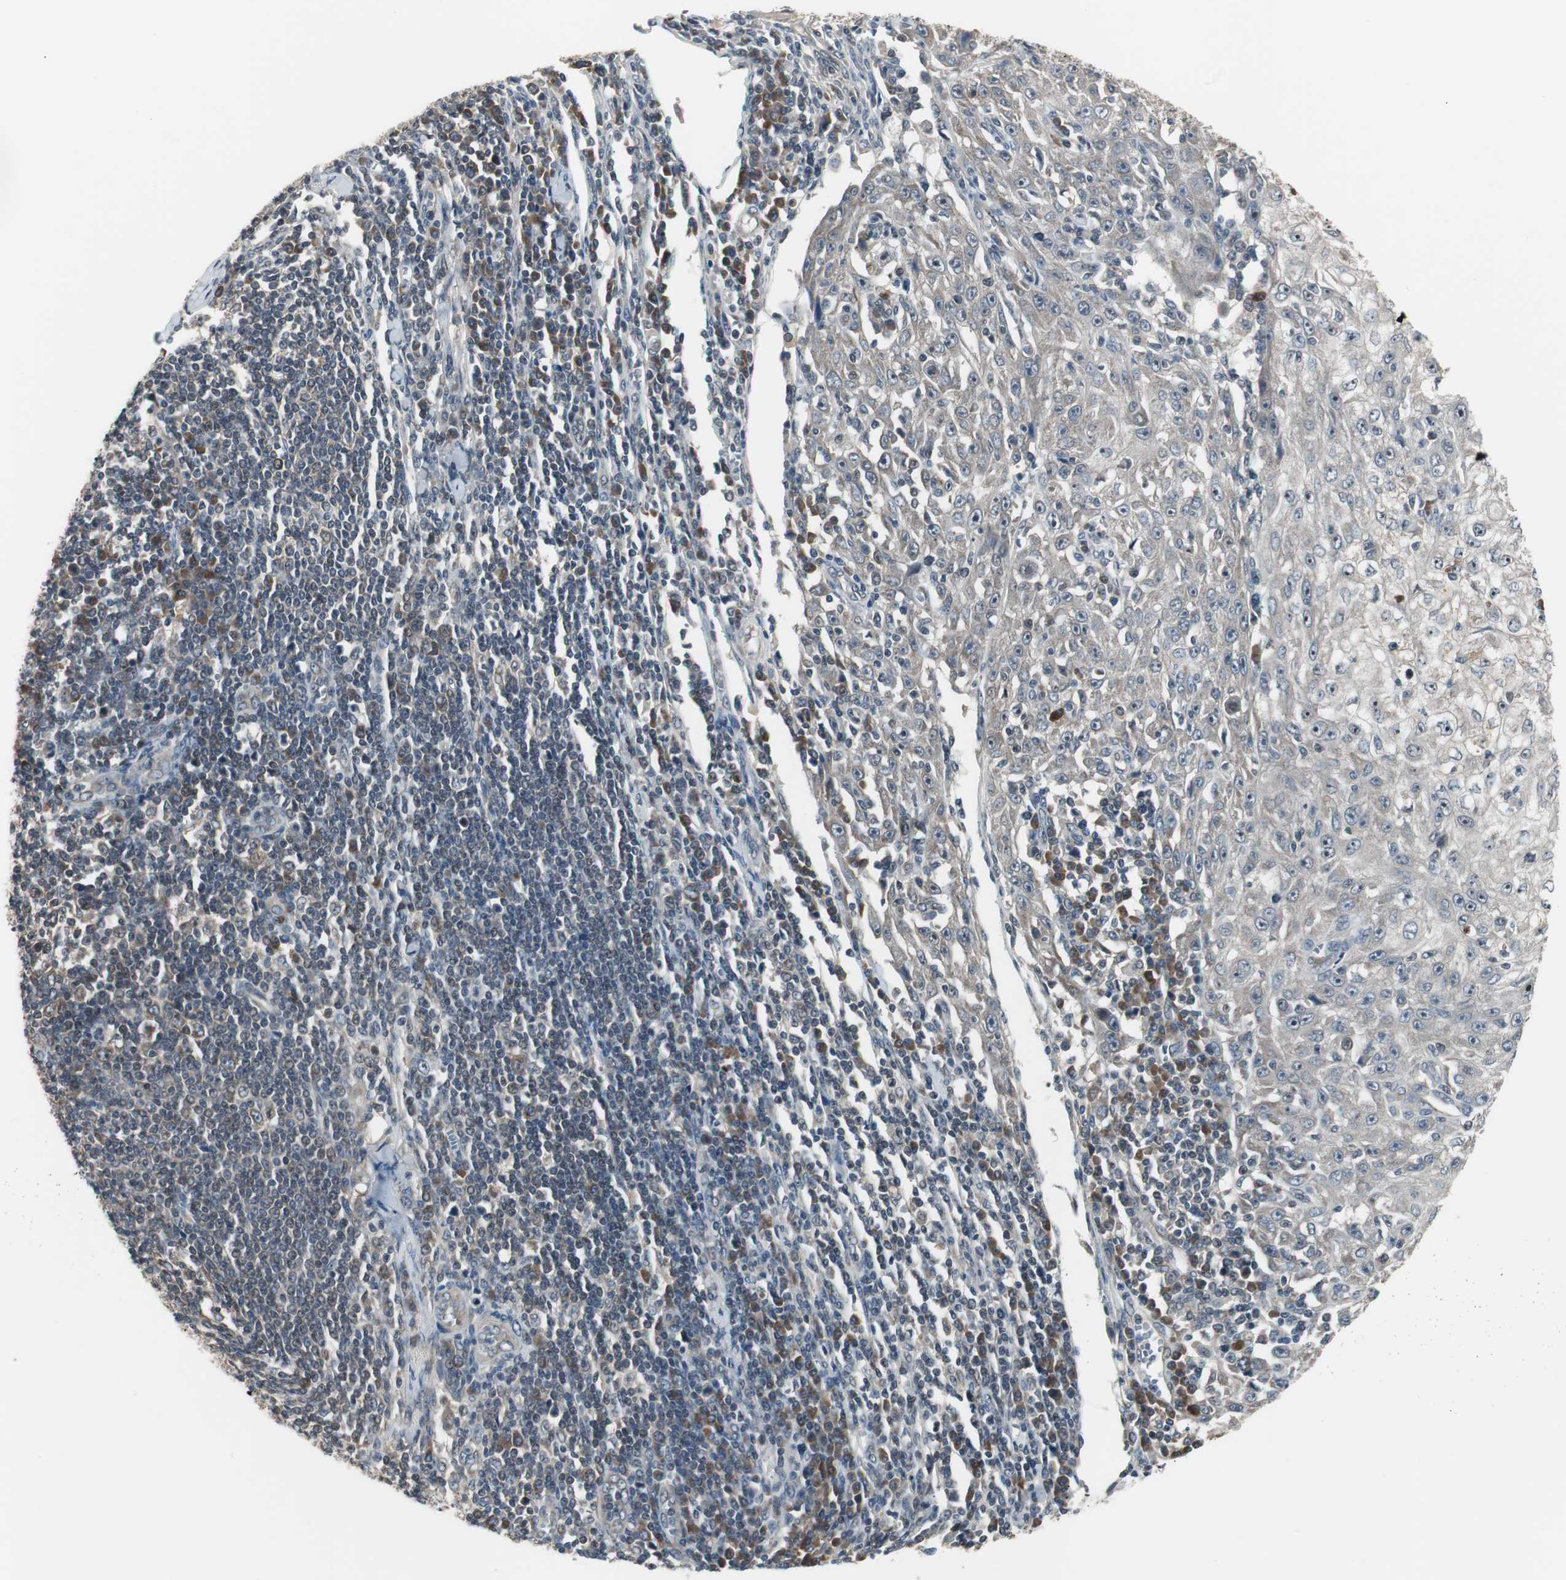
{"staining": {"intensity": "weak", "quantity": ">75%", "location": "cytoplasmic/membranous"}, "tissue": "skin cancer", "cell_type": "Tumor cells", "image_type": "cancer", "snomed": [{"axis": "morphology", "description": "Squamous cell carcinoma, NOS"}, {"axis": "topography", "description": "Skin"}], "caption": "Skin squamous cell carcinoma stained with a protein marker demonstrates weak staining in tumor cells.", "gene": "ZMPSTE24", "patient": {"sex": "male", "age": 75}}